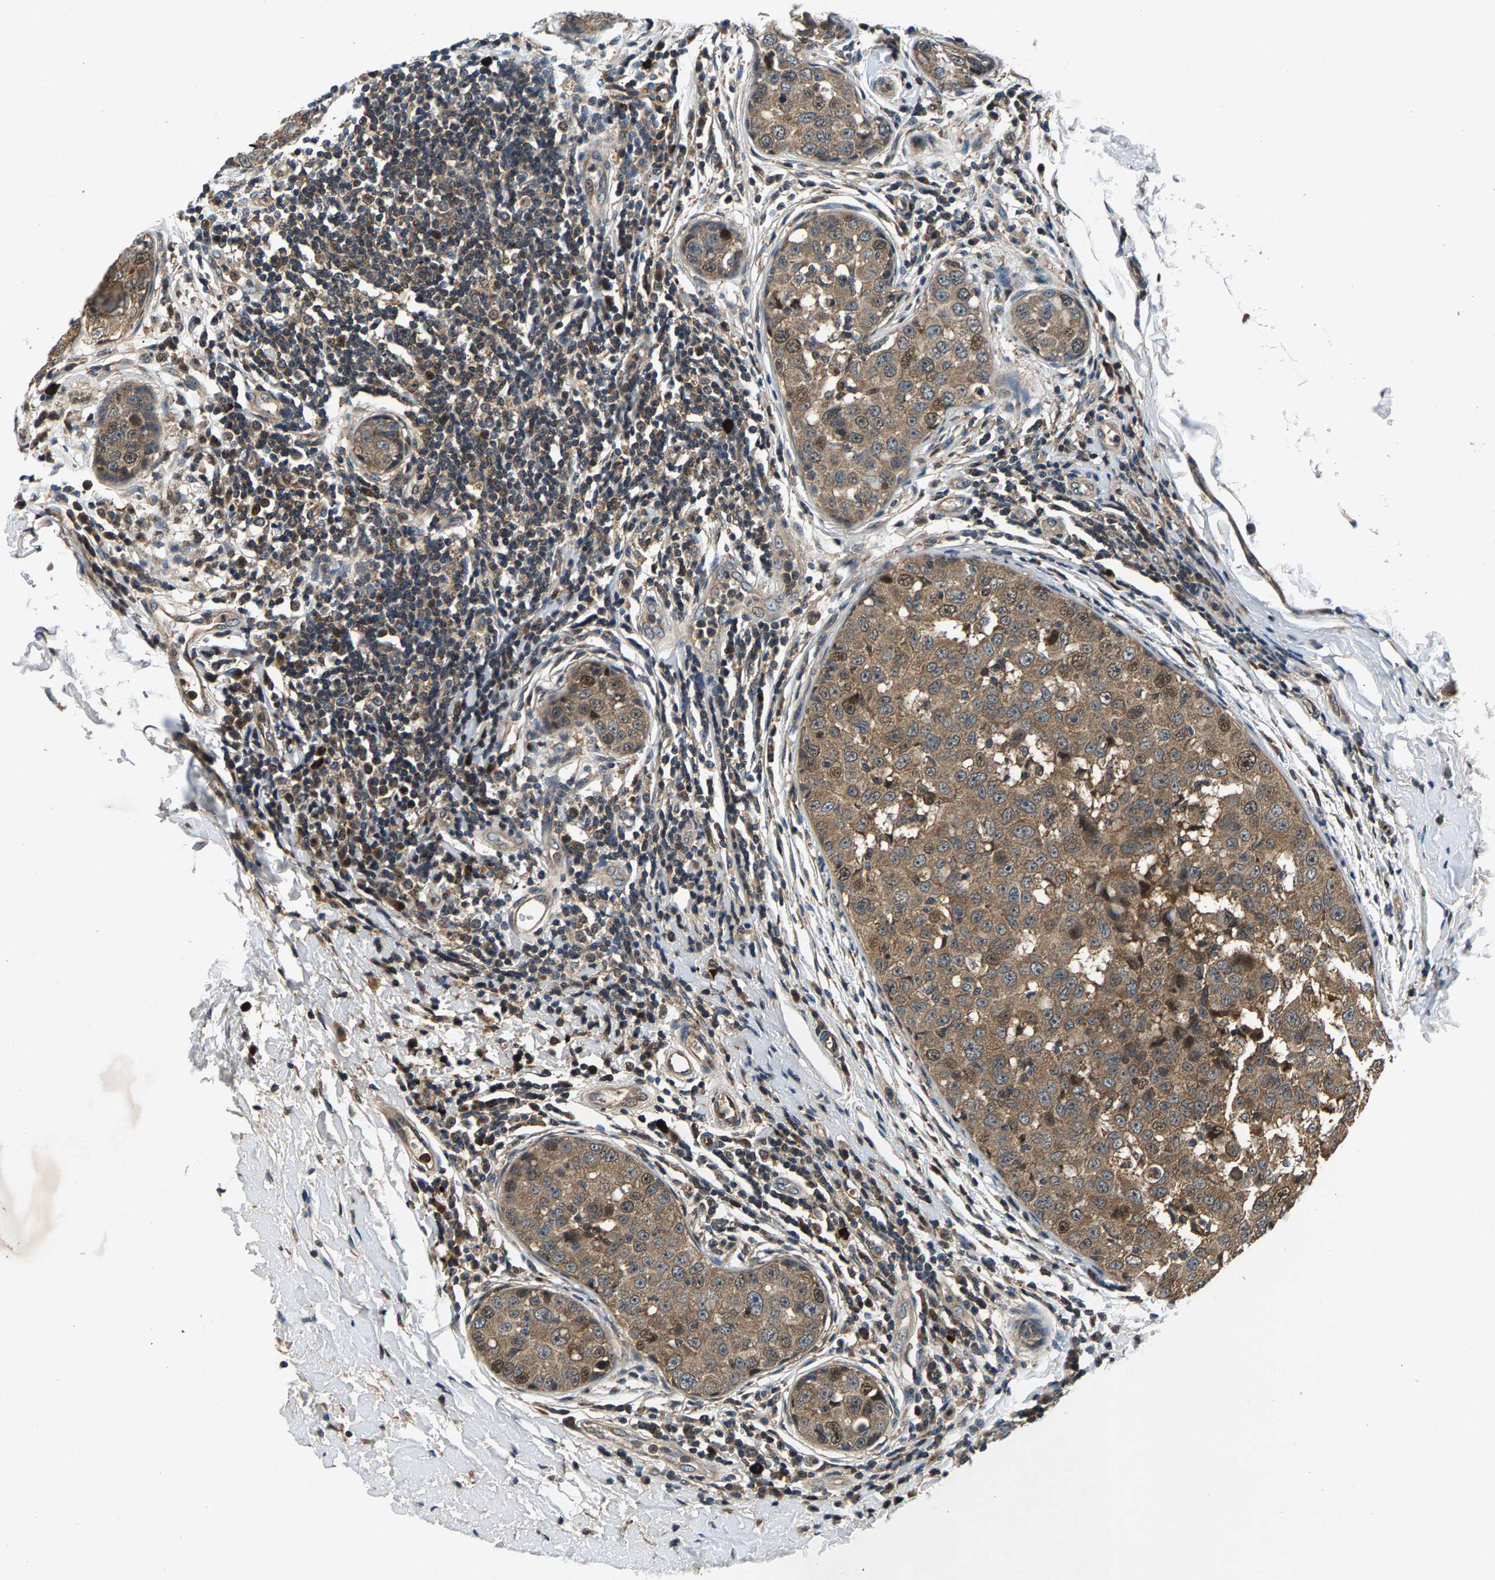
{"staining": {"intensity": "weak", "quantity": ">75%", "location": "cytoplasmic/membranous,nuclear"}, "tissue": "breast cancer", "cell_type": "Tumor cells", "image_type": "cancer", "snomed": [{"axis": "morphology", "description": "Duct carcinoma"}, {"axis": "topography", "description": "Breast"}], "caption": "The image demonstrates staining of intraductal carcinoma (breast), revealing weak cytoplasmic/membranous and nuclear protein staining (brown color) within tumor cells.", "gene": "FAM78A", "patient": {"sex": "female", "age": 27}}